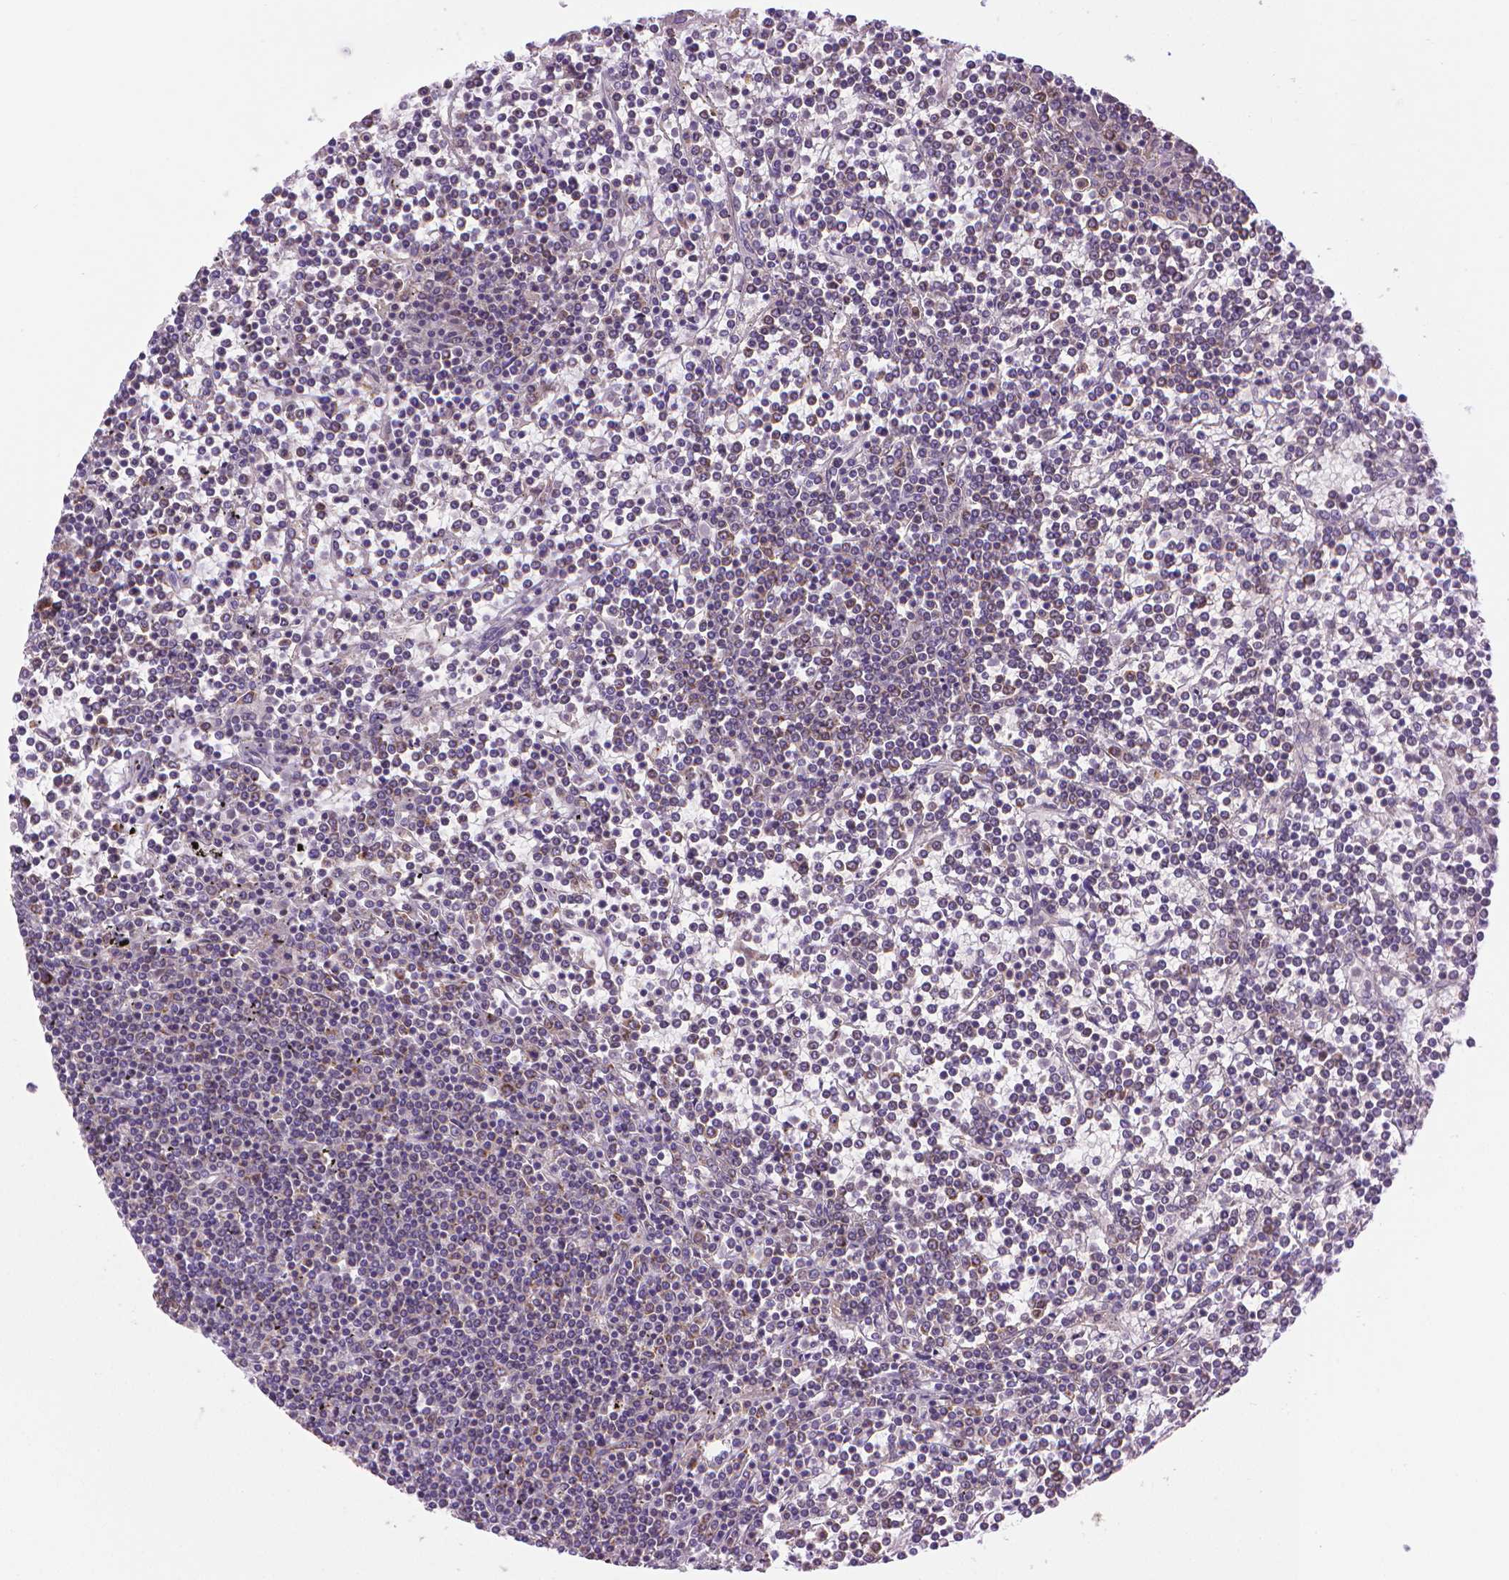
{"staining": {"intensity": "negative", "quantity": "none", "location": "none"}, "tissue": "lymphoma", "cell_type": "Tumor cells", "image_type": "cancer", "snomed": [{"axis": "morphology", "description": "Malignant lymphoma, non-Hodgkin's type, Low grade"}, {"axis": "topography", "description": "Spleen"}], "caption": "The micrograph reveals no staining of tumor cells in malignant lymphoma, non-Hodgkin's type (low-grade).", "gene": "SLC51B", "patient": {"sex": "female", "age": 19}}